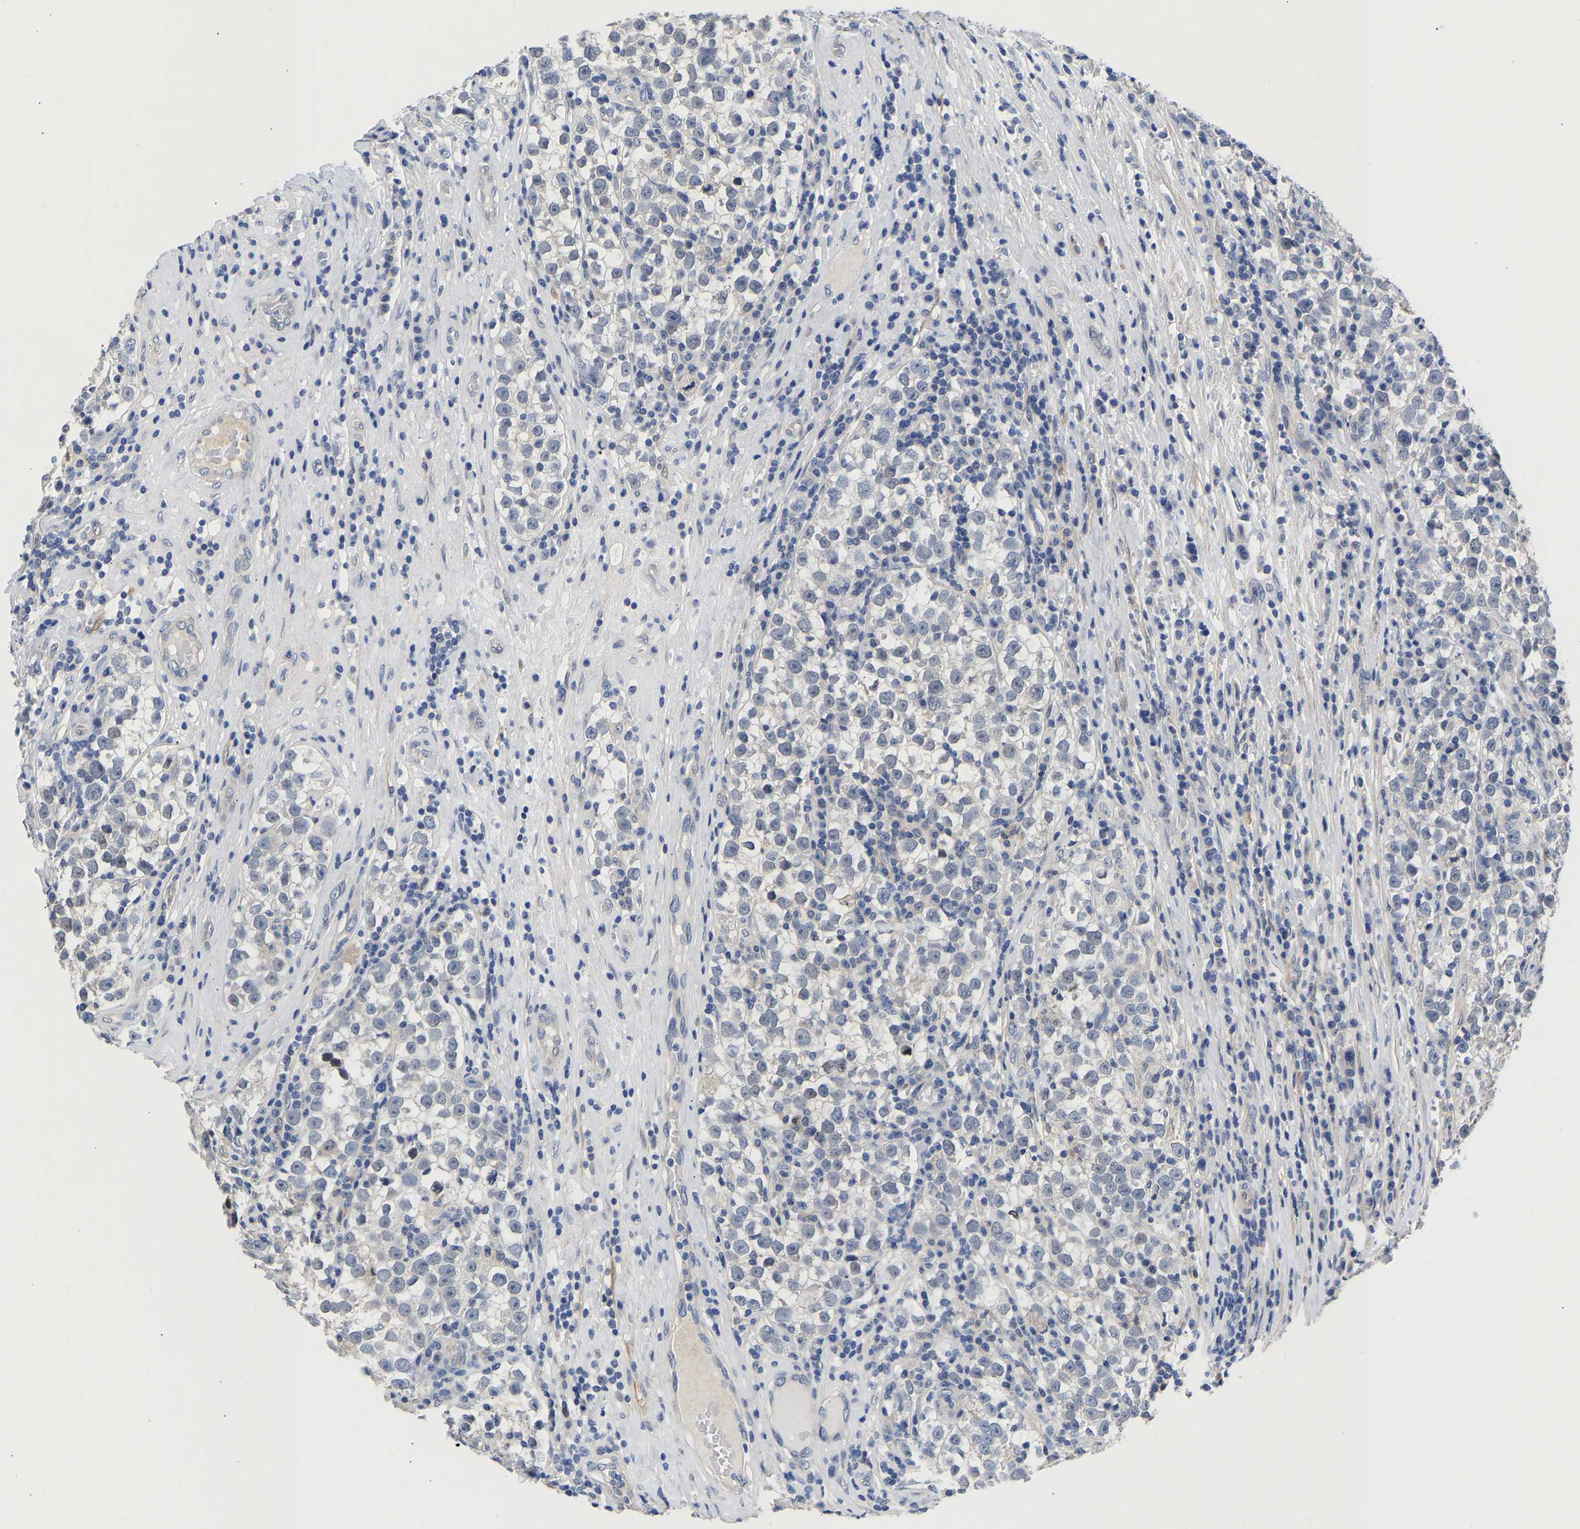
{"staining": {"intensity": "negative", "quantity": "none", "location": "none"}, "tissue": "testis cancer", "cell_type": "Tumor cells", "image_type": "cancer", "snomed": [{"axis": "morphology", "description": "Normal tissue, NOS"}, {"axis": "morphology", "description": "Seminoma, NOS"}, {"axis": "topography", "description": "Testis"}], "caption": "The micrograph displays no significant expression in tumor cells of seminoma (testis). Nuclei are stained in blue.", "gene": "CCDC6", "patient": {"sex": "male", "age": 43}}